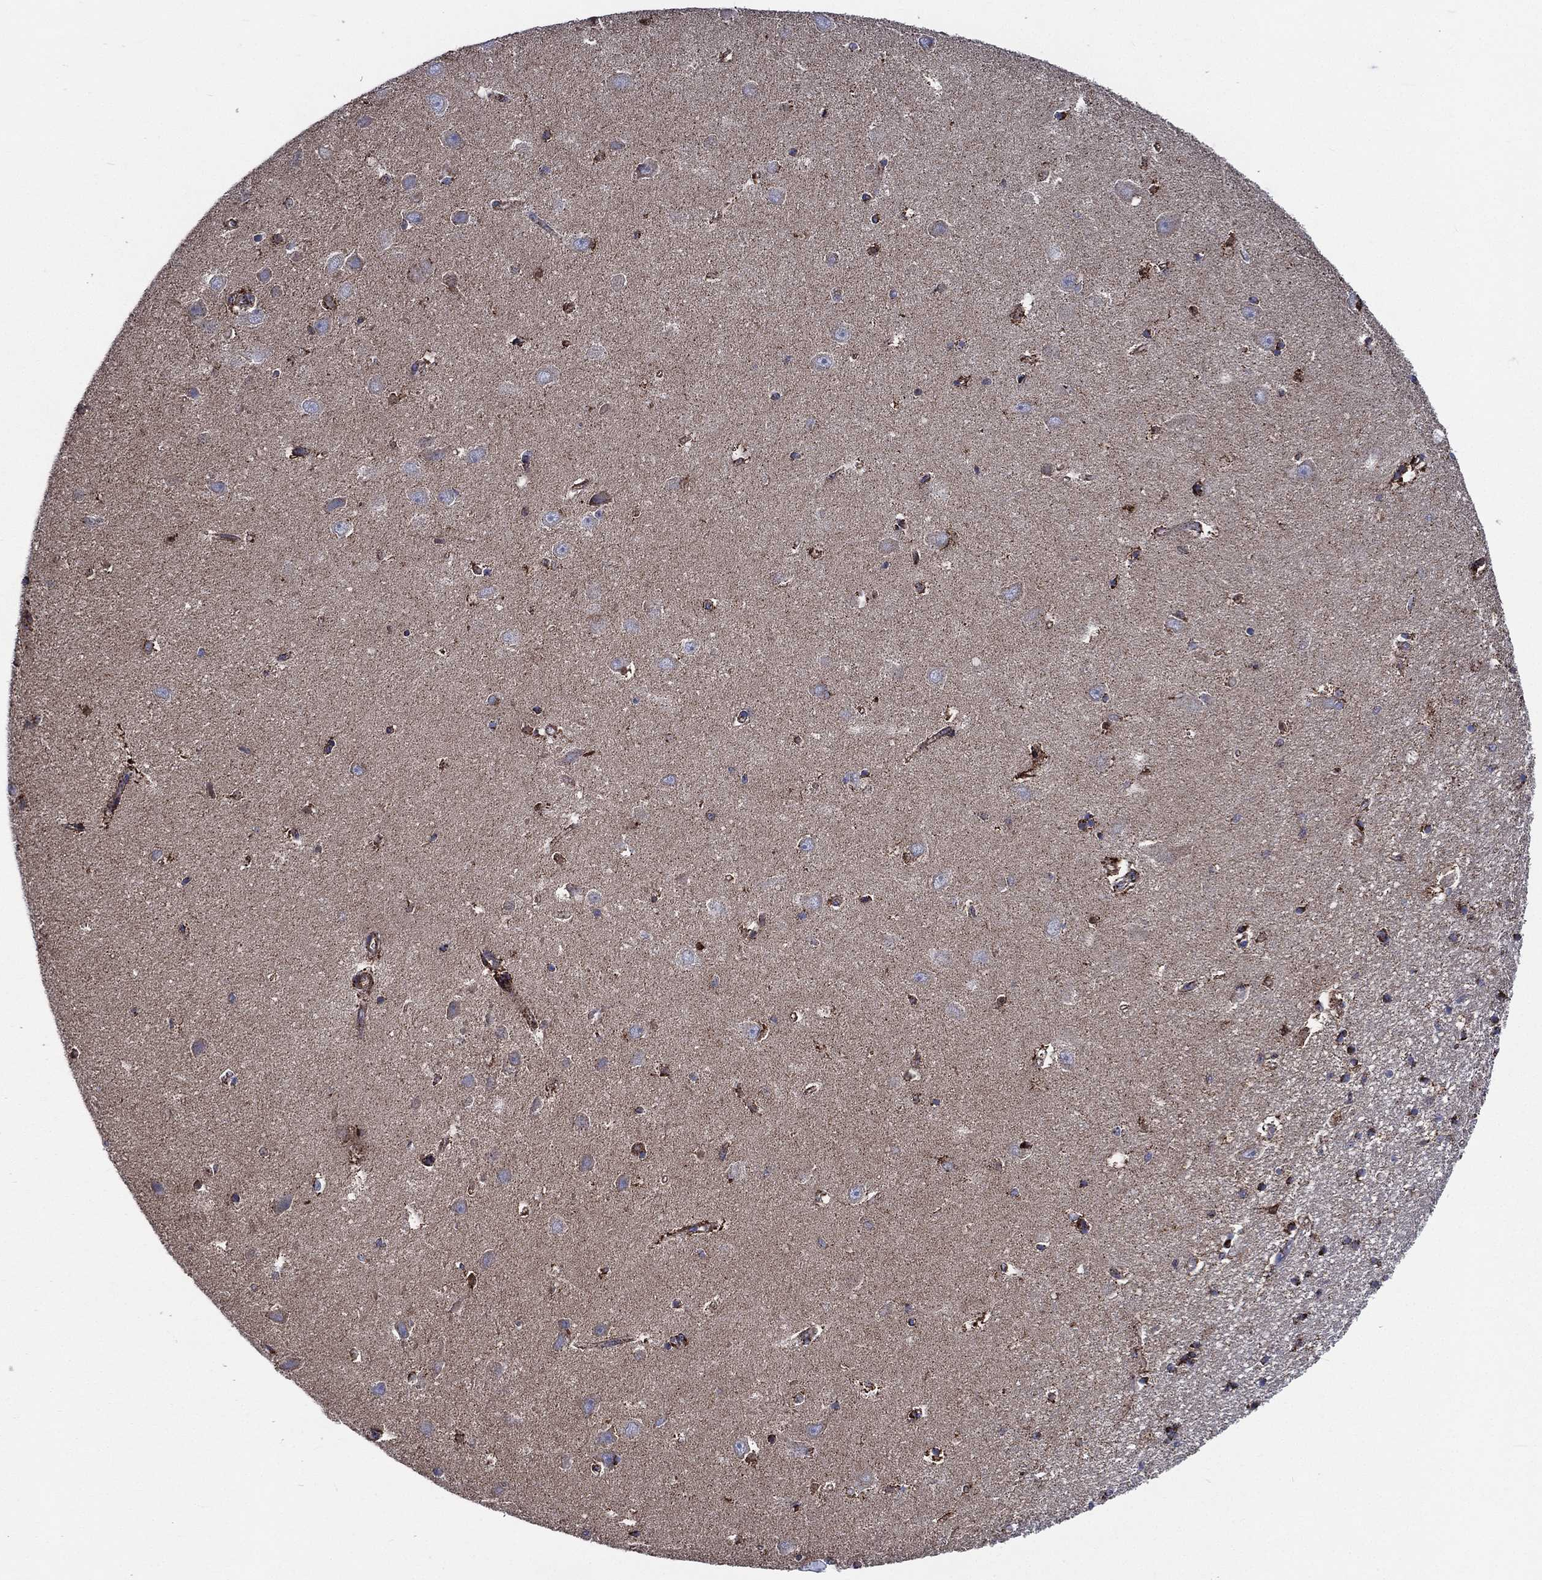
{"staining": {"intensity": "moderate", "quantity": "<25%", "location": "cytoplasmic/membranous"}, "tissue": "hippocampus", "cell_type": "Glial cells", "image_type": "normal", "snomed": [{"axis": "morphology", "description": "Normal tissue, NOS"}, {"axis": "topography", "description": "Hippocampus"}], "caption": "Immunohistochemical staining of benign human hippocampus shows <25% levels of moderate cytoplasmic/membranous protein expression in about <25% of glial cells. (IHC, brightfield microscopy, high magnification).", "gene": "ANKRD37", "patient": {"sex": "female", "age": 64}}